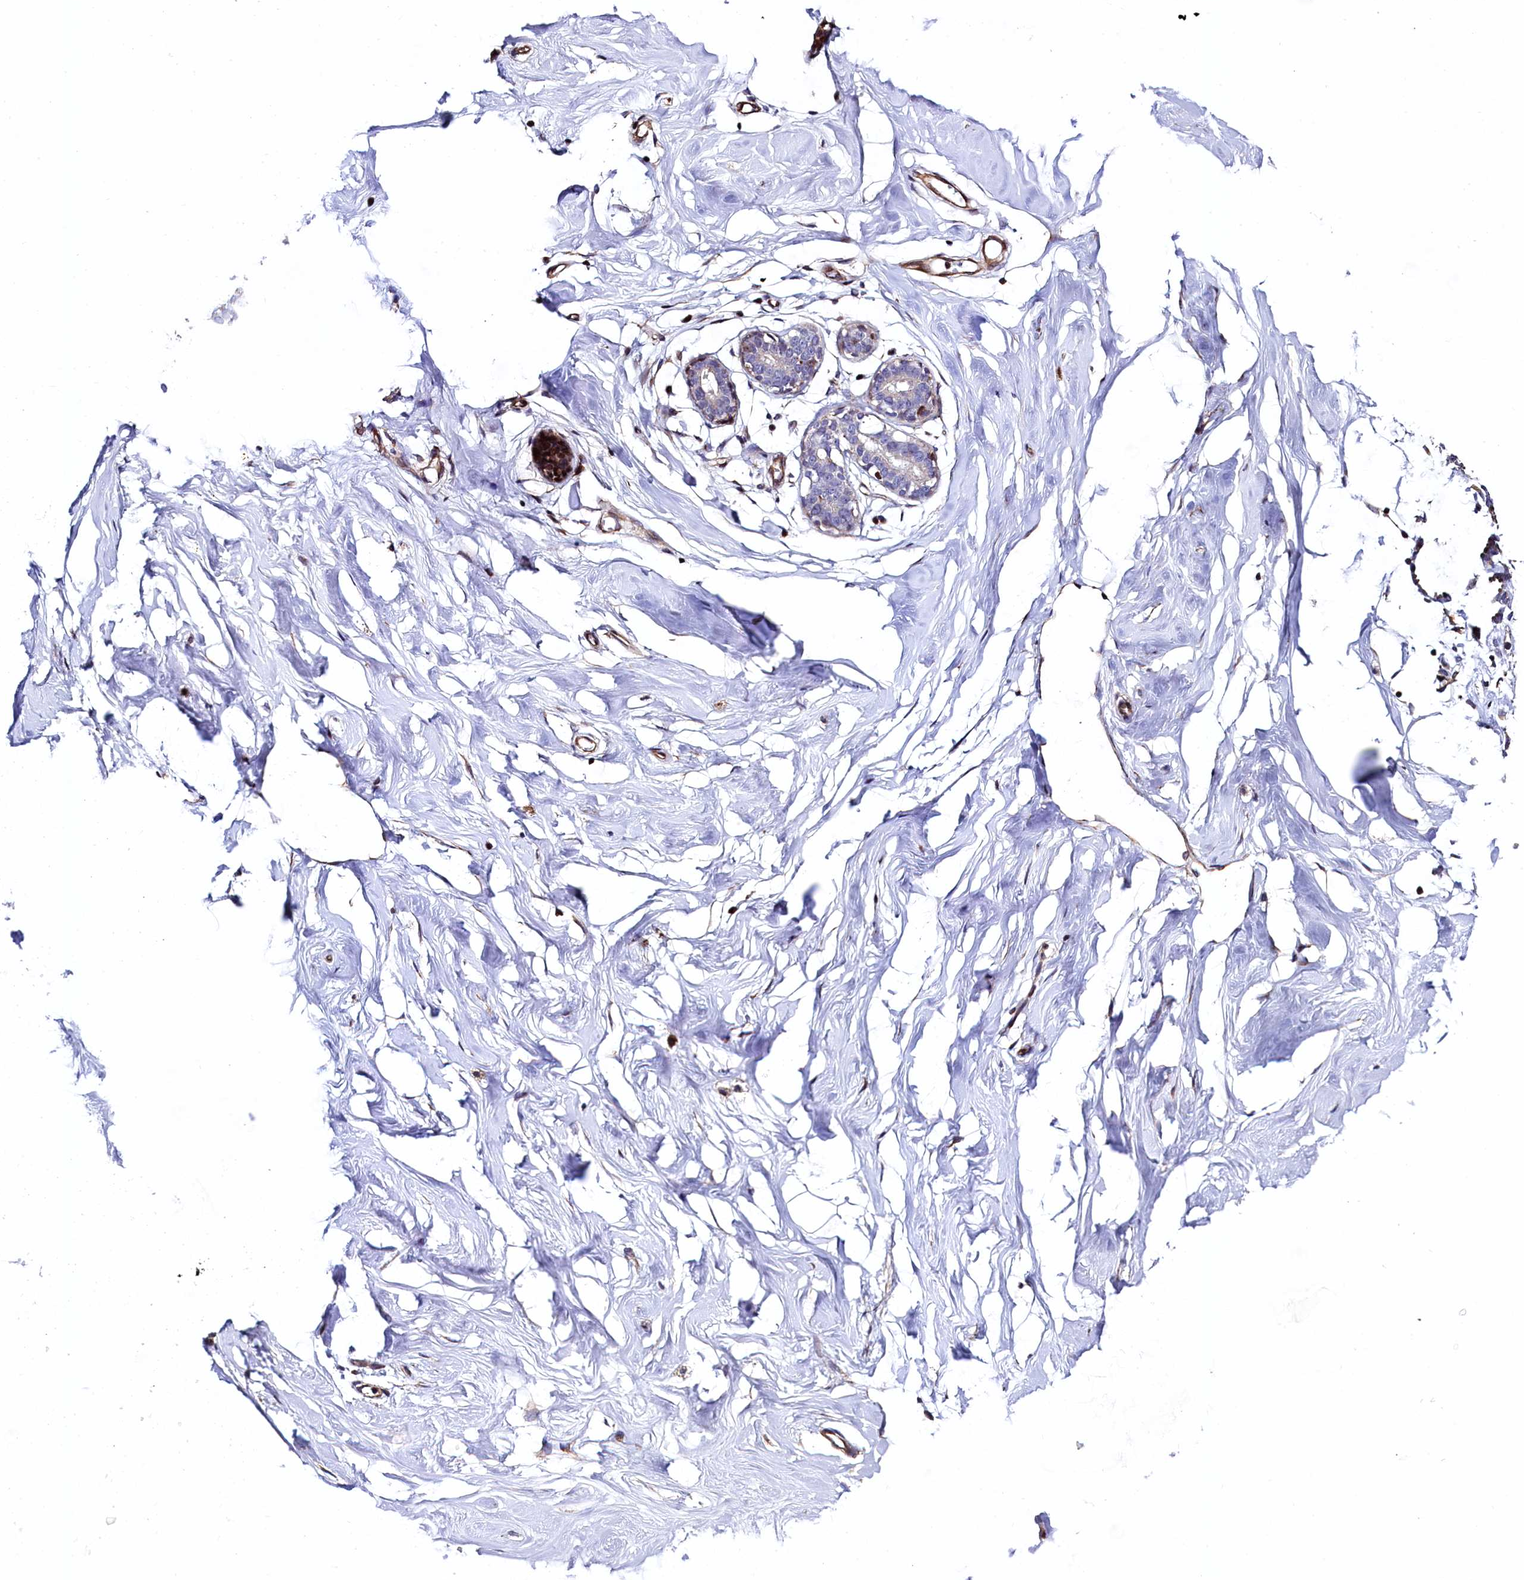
{"staining": {"intensity": "negative", "quantity": "none", "location": "none"}, "tissue": "breast", "cell_type": "Adipocytes", "image_type": "normal", "snomed": [{"axis": "morphology", "description": "Normal tissue, NOS"}, {"axis": "morphology", "description": "Adenoma, NOS"}, {"axis": "topography", "description": "Breast"}], "caption": "The photomicrograph demonstrates no staining of adipocytes in benign breast. (Immunohistochemistry (ihc), brightfield microscopy, high magnification).", "gene": "TGDS", "patient": {"sex": "female", "age": 23}}